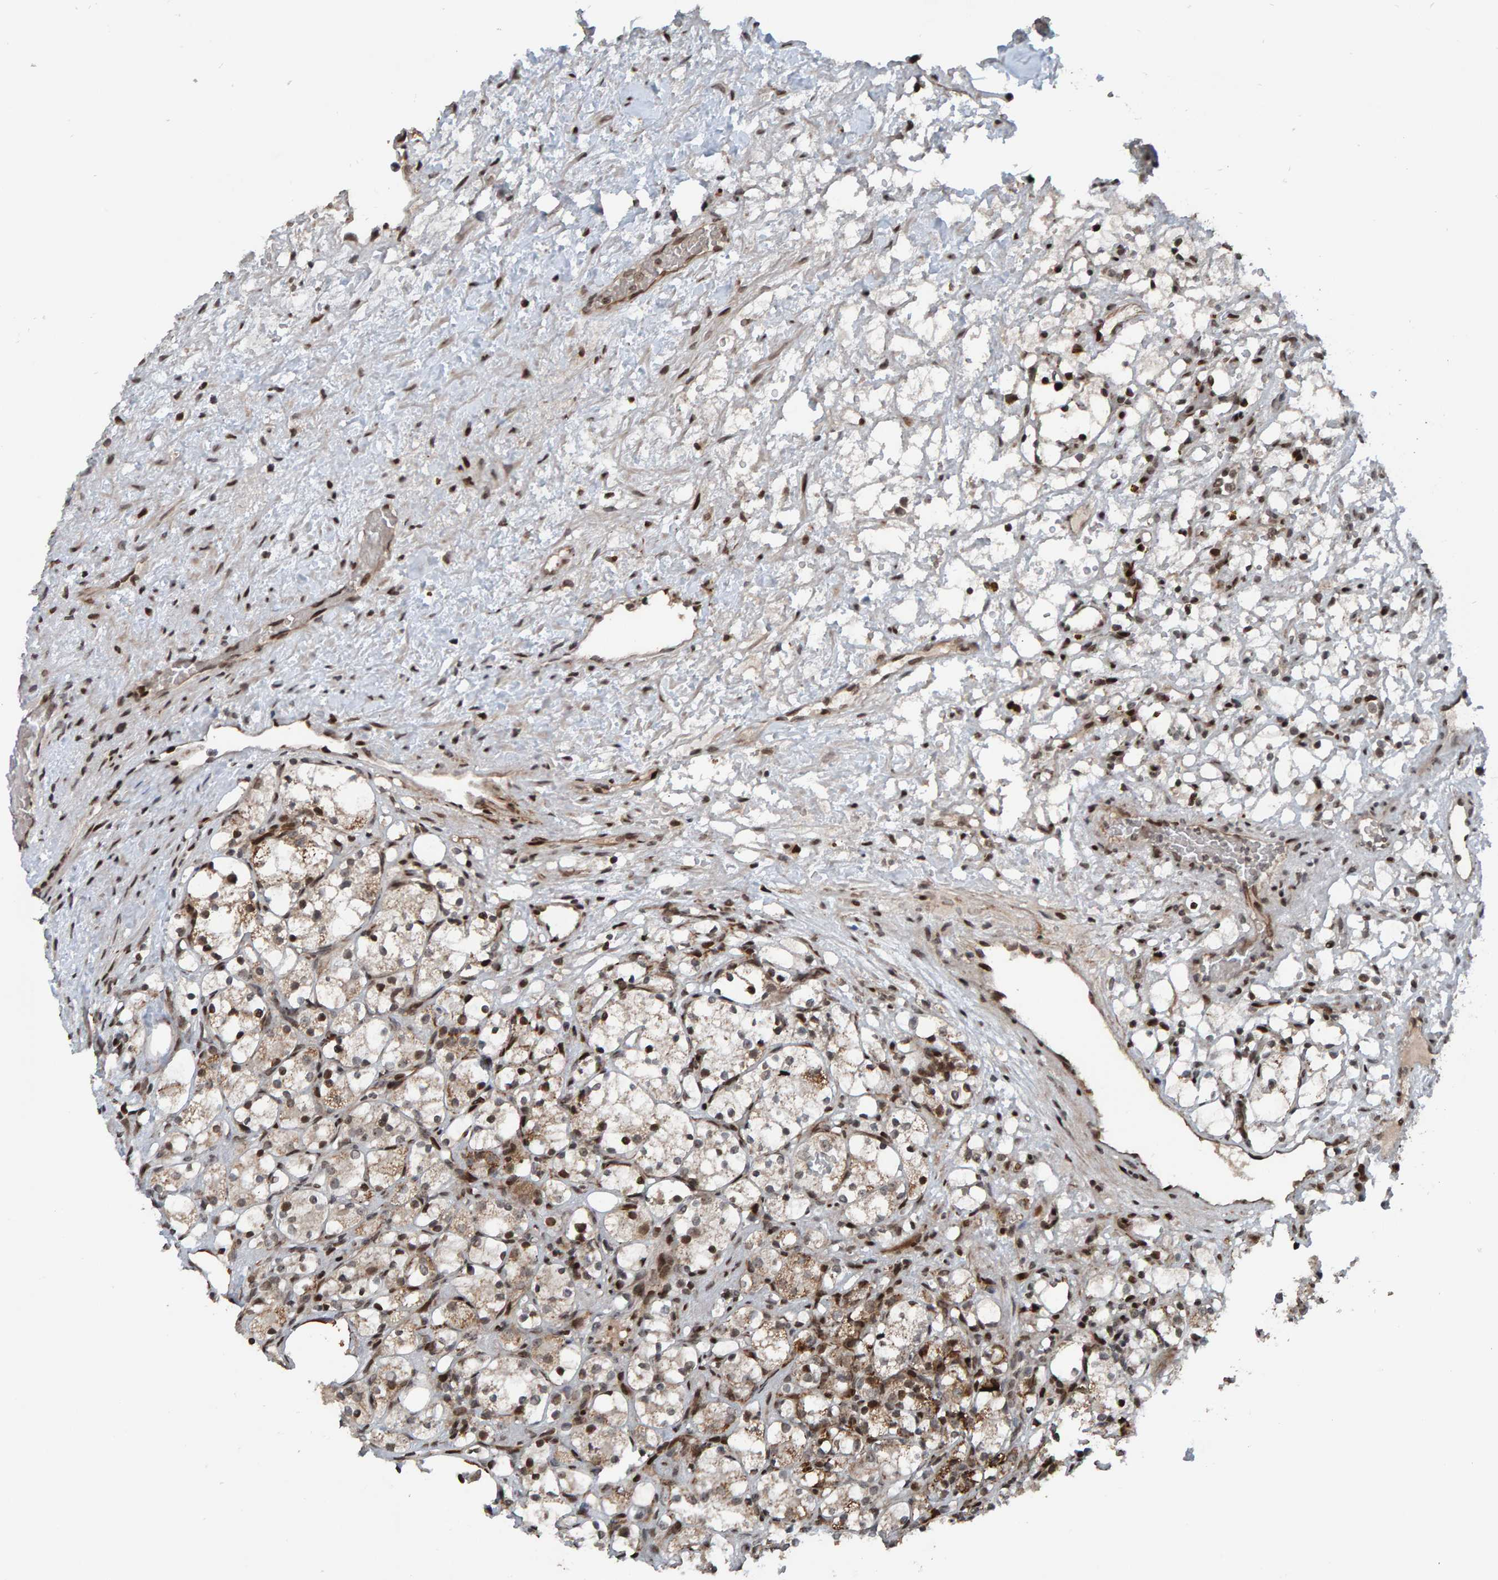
{"staining": {"intensity": "moderate", "quantity": ">75%", "location": "cytoplasmic/membranous,nuclear"}, "tissue": "renal cancer", "cell_type": "Tumor cells", "image_type": "cancer", "snomed": [{"axis": "morphology", "description": "Adenocarcinoma, NOS"}, {"axis": "topography", "description": "Kidney"}], "caption": "High-magnification brightfield microscopy of renal adenocarcinoma stained with DAB (3,3'-diaminobenzidine) (brown) and counterstained with hematoxylin (blue). tumor cells exhibit moderate cytoplasmic/membranous and nuclear positivity is appreciated in about>75% of cells.", "gene": "ZNF366", "patient": {"sex": "female", "age": 69}}